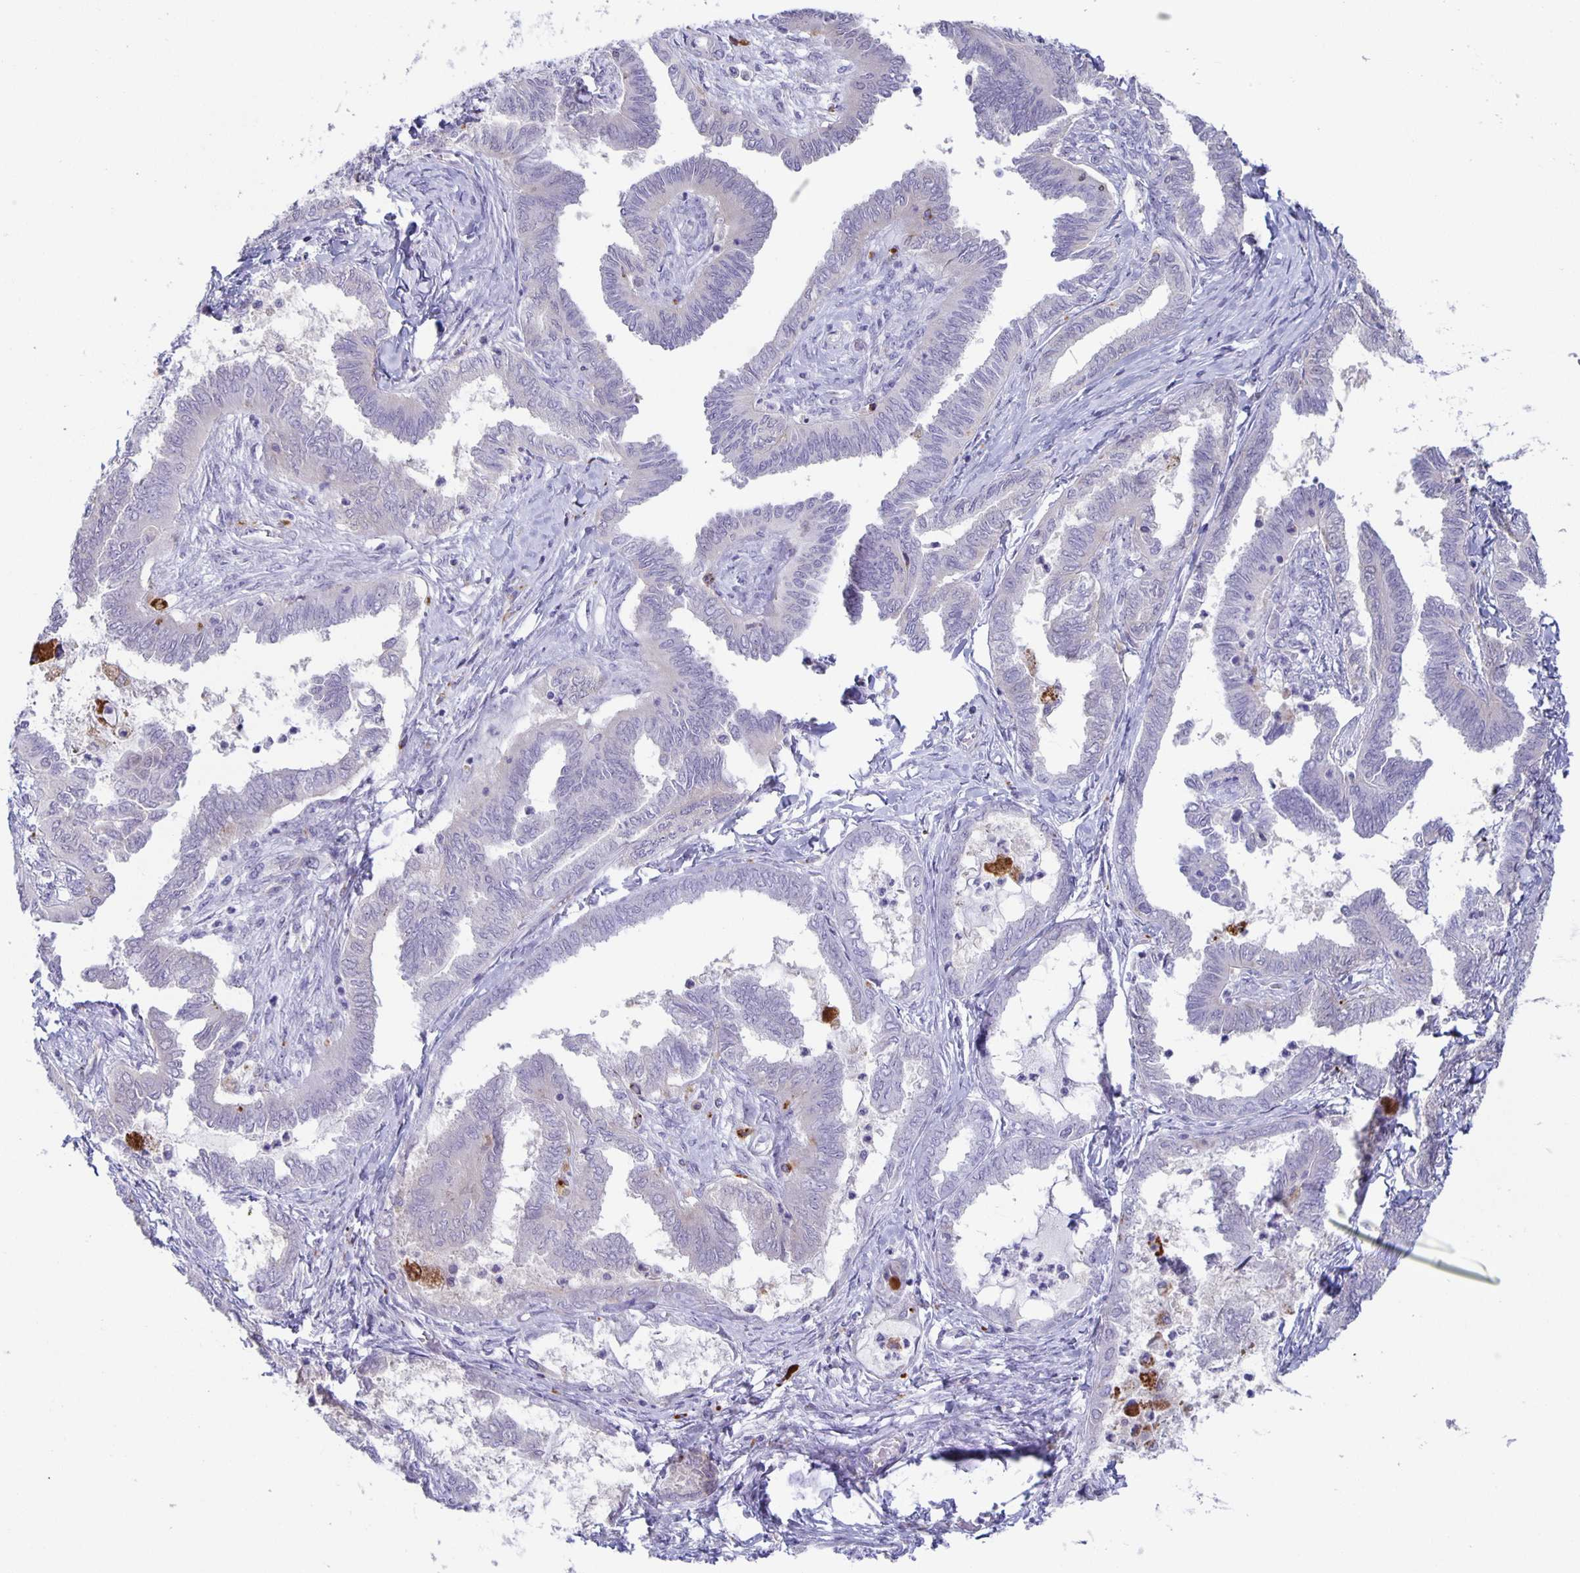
{"staining": {"intensity": "negative", "quantity": "none", "location": "none"}, "tissue": "ovarian cancer", "cell_type": "Tumor cells", "image_type": "cancer", "snomed": [{"axis": "morphology", "description": "Carcinoma, endometroid"}, {"axis": "topography", "description": "Ovary"}], "caption": "Tumor cells are negative for brown protein staining in endometroid carcinoma (ovarian).", "gene": "LIPA", "patient": {"sex": "female", "age": 70}}